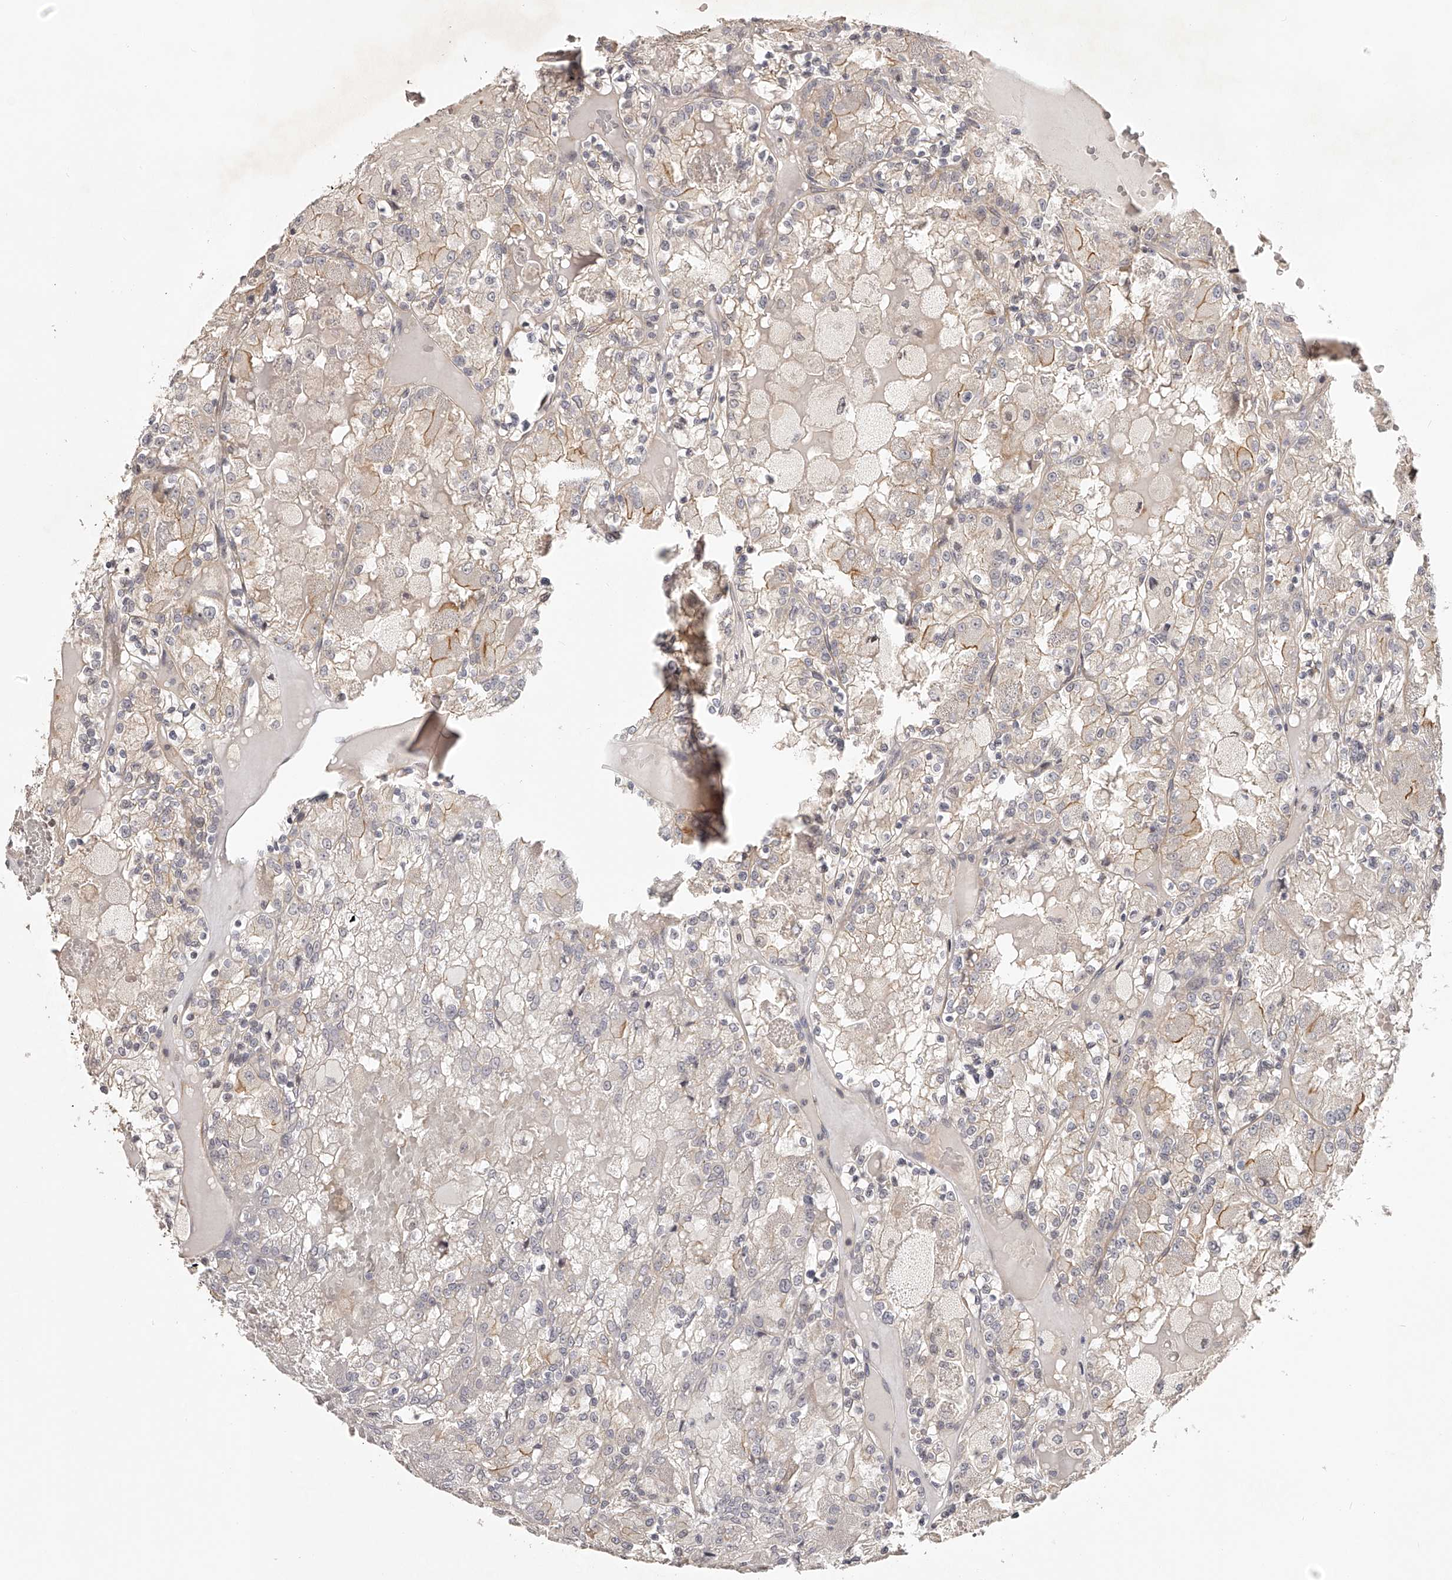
{"staining": {"intensity": "weak", "quantity": "<25%", "location": "cytoplasmic/membranous"}, "tissue": "renal cancer", "cell_type": "Tumor cells", "image_type": "cancer", "snomed": [{"axis": "morphology", "description": "Adenocarcinoma, NOS"}, {"axis": "topography", "description": "Kidney"}], "caption": "Tumor cells are negative for protein expression in human renal cancer. The staining was performed using DAB (3,3'-diaminobenzidine) to visualize the protein expression in brown, while the nuclei were stained in blue with hematoxylin (Magnification: 20x).", "gene": "ZNF582", "patient": {"sex": "female", "age": 56}}